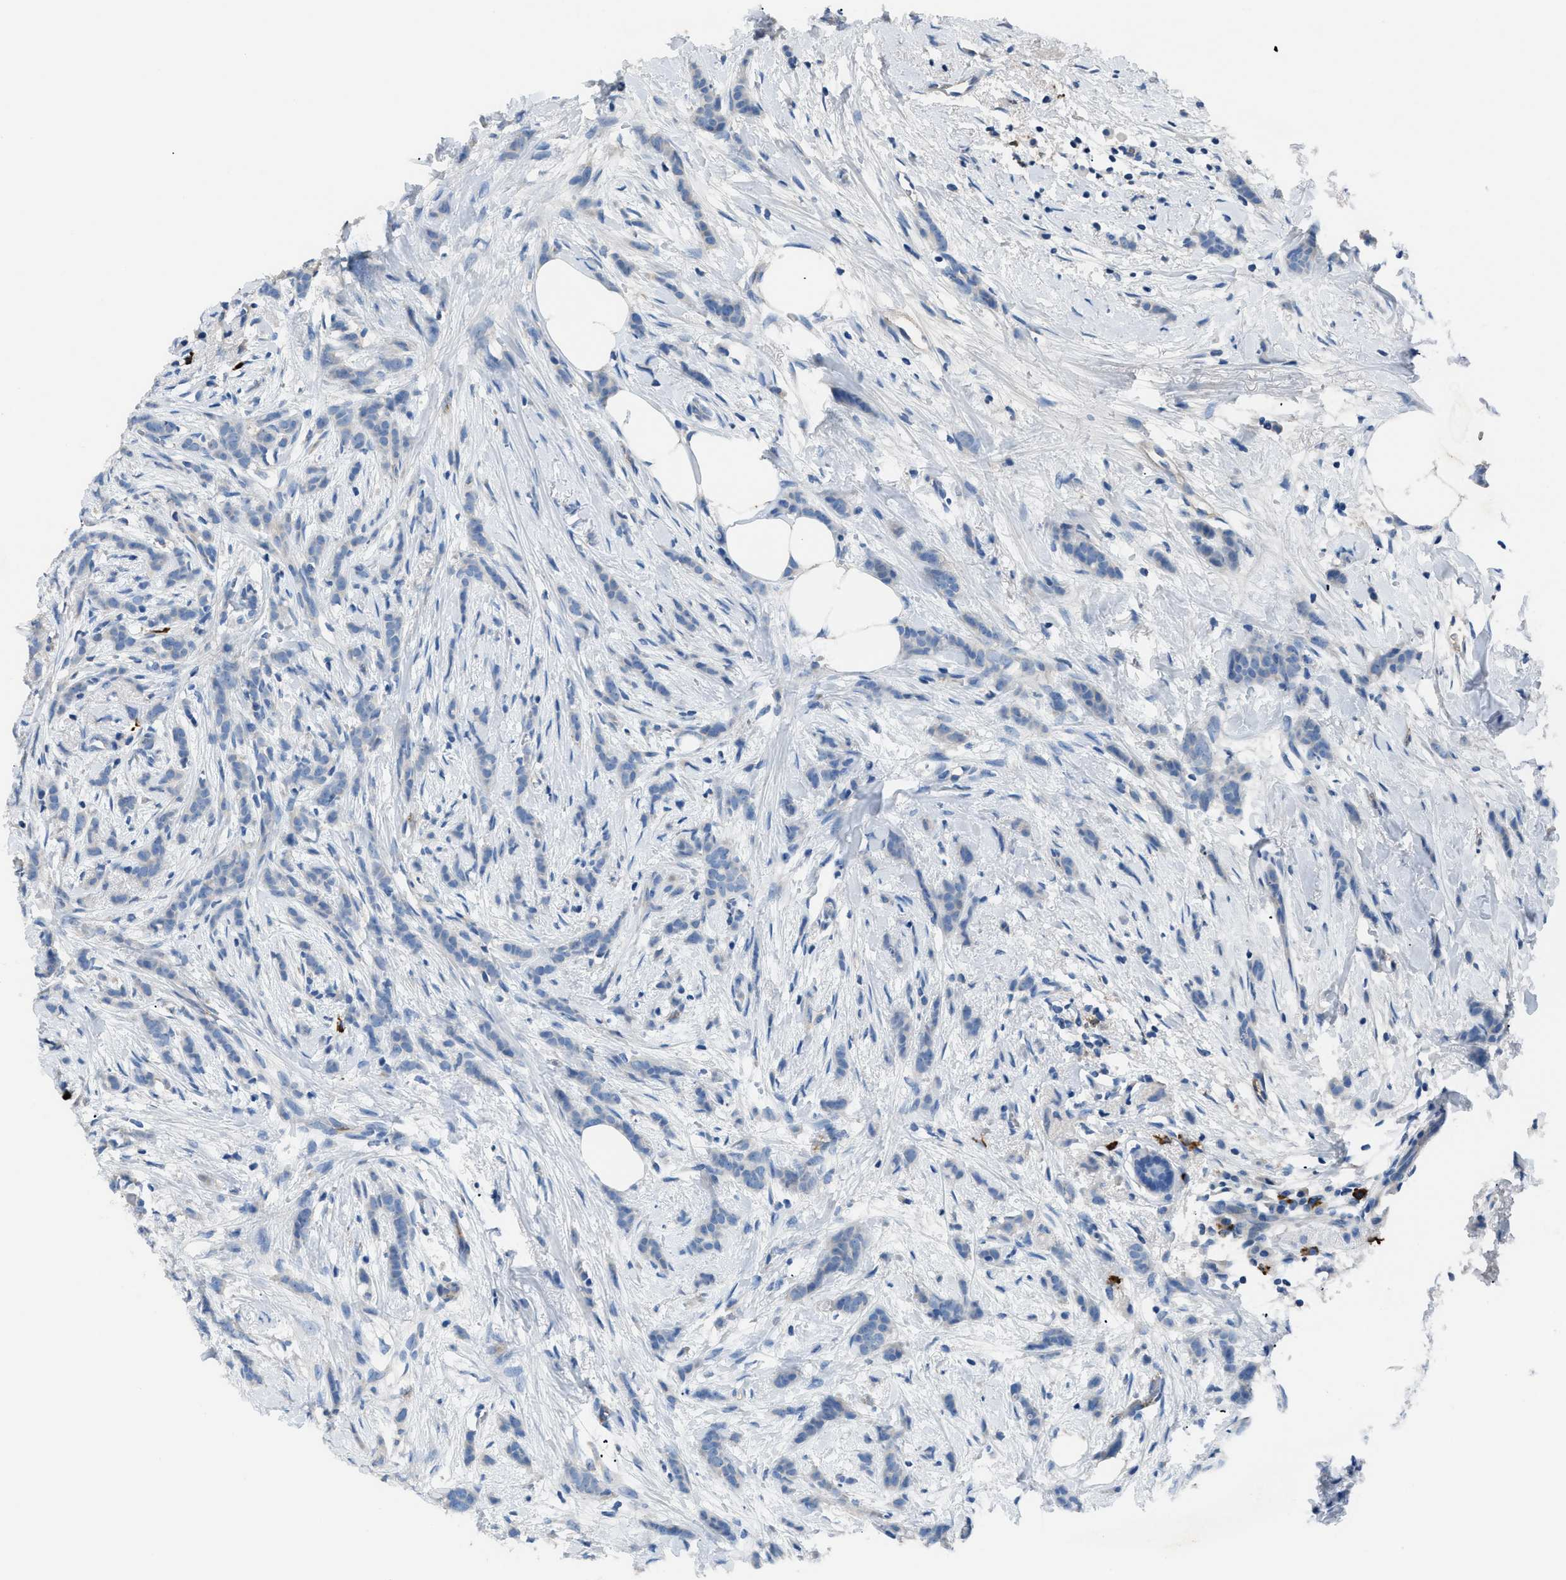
{"staining": {"intensity": "negative", "quantity": "none", "location": "none"}, "tissue": "breast cancer", "cell_type": "Tumor cells", "image_type": "cancer", "snomed": [{"axis": "morphology", "description": "Lobular carcinoma, in situ"}, {"axis": "morphology", "description": "Lobular carcinoma"}, {"axis": "topography", "description": "Breast"}], "caption": "There is no significant staining in tumor cells of breast cancer.", "gene": "SGCZ", "patient": {"sex": "female", "age": 41}}